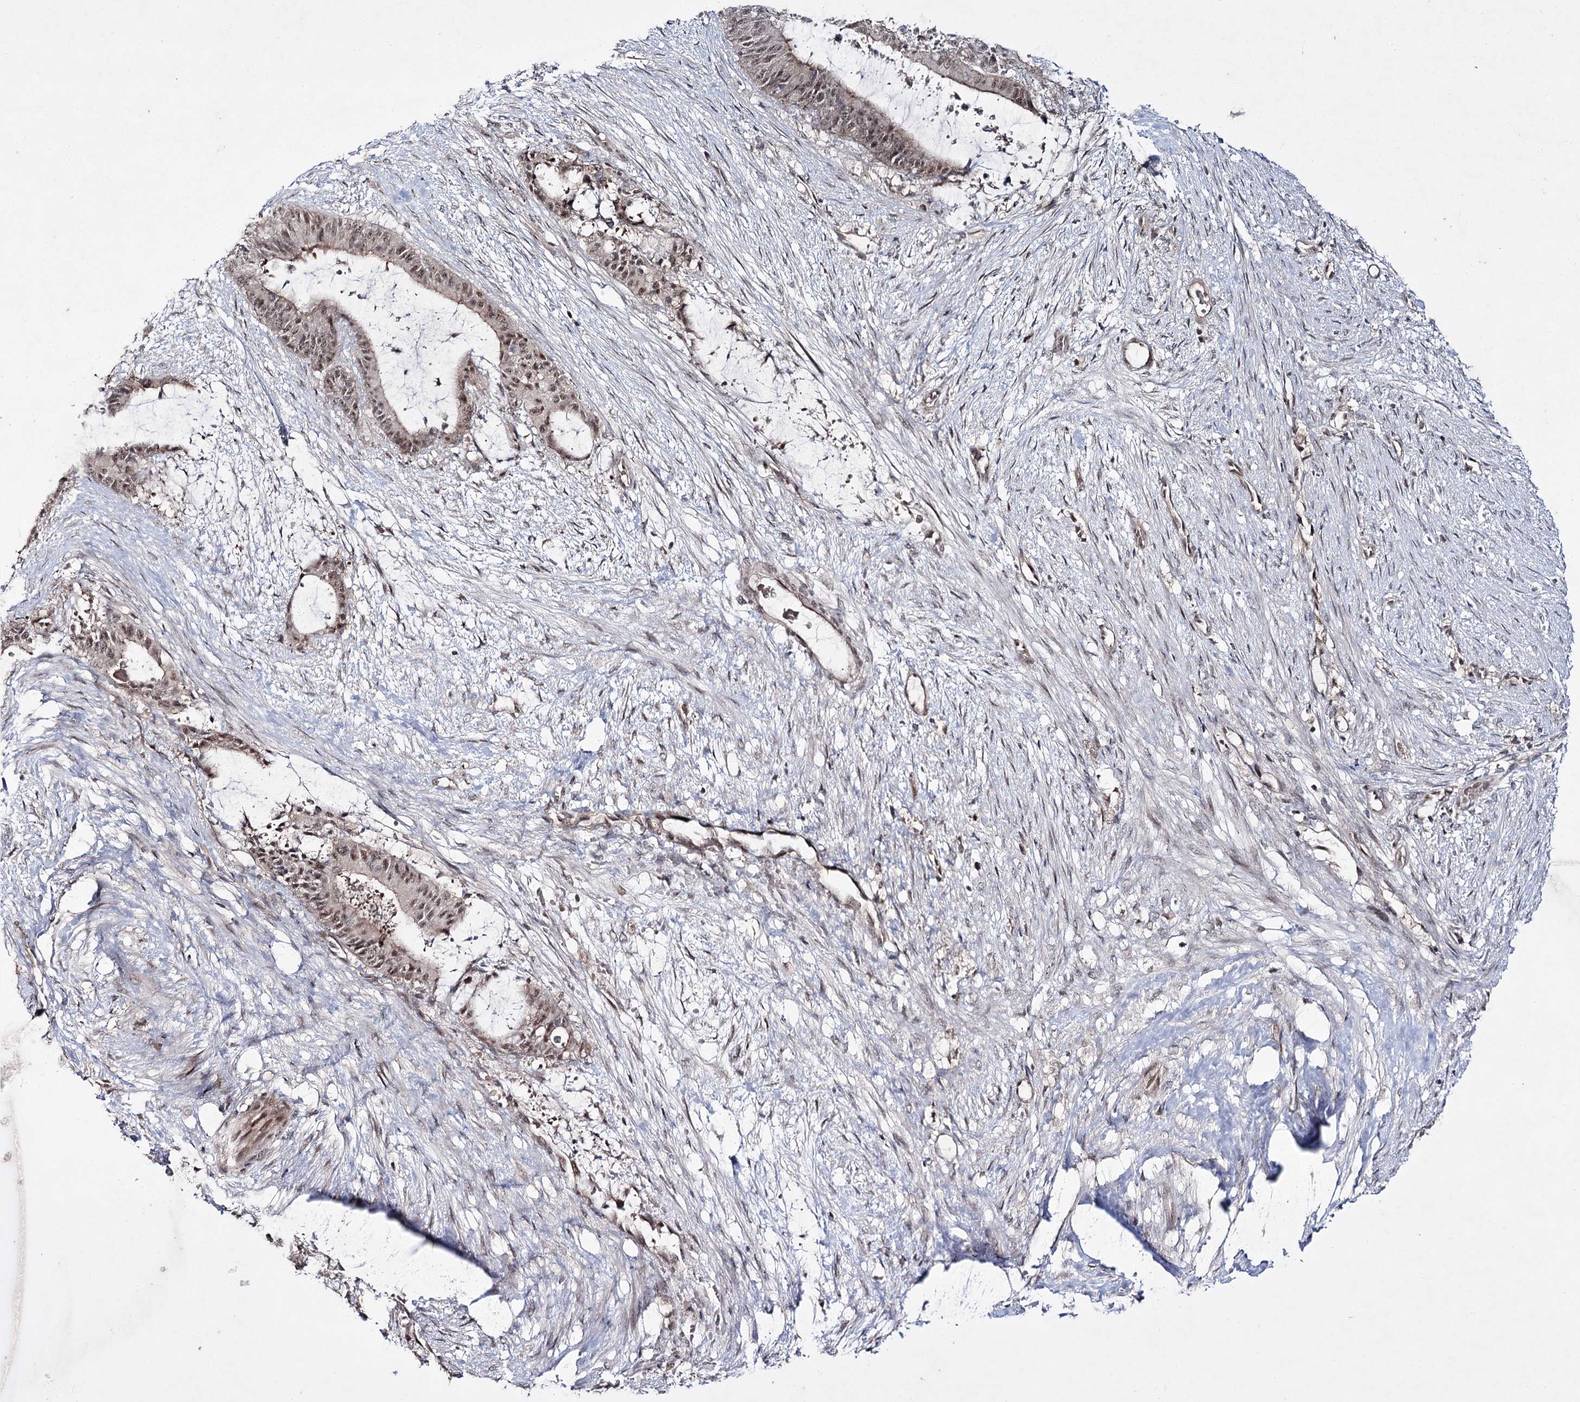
{"staining": {"intensity": "moderate", "quantity": ">75%", "location": "nuclear"}, "tissue": "liver cancer", "cell_type": "Tumor cells", "image_type": "cancer", "snomed": [{"axis": "morphology", "description": "Normal tissue, NOS"}, {"axis": "morphology", "description": "Cholangiocarcinoma"}, {"axis": "topography", "description": "Liver"}, {"axis": "topography", "description": "Peripheral nerve tissue"}], "caption": "This micrograph reveals immunohistochemistry (IHC) staining of liver cancer (cholangiocarcinoma), with medium moderate nuclear expression in about >75% of tumor cells.", "gene": "HOXC11", "patient": {"sex": "female", "age": 73}}